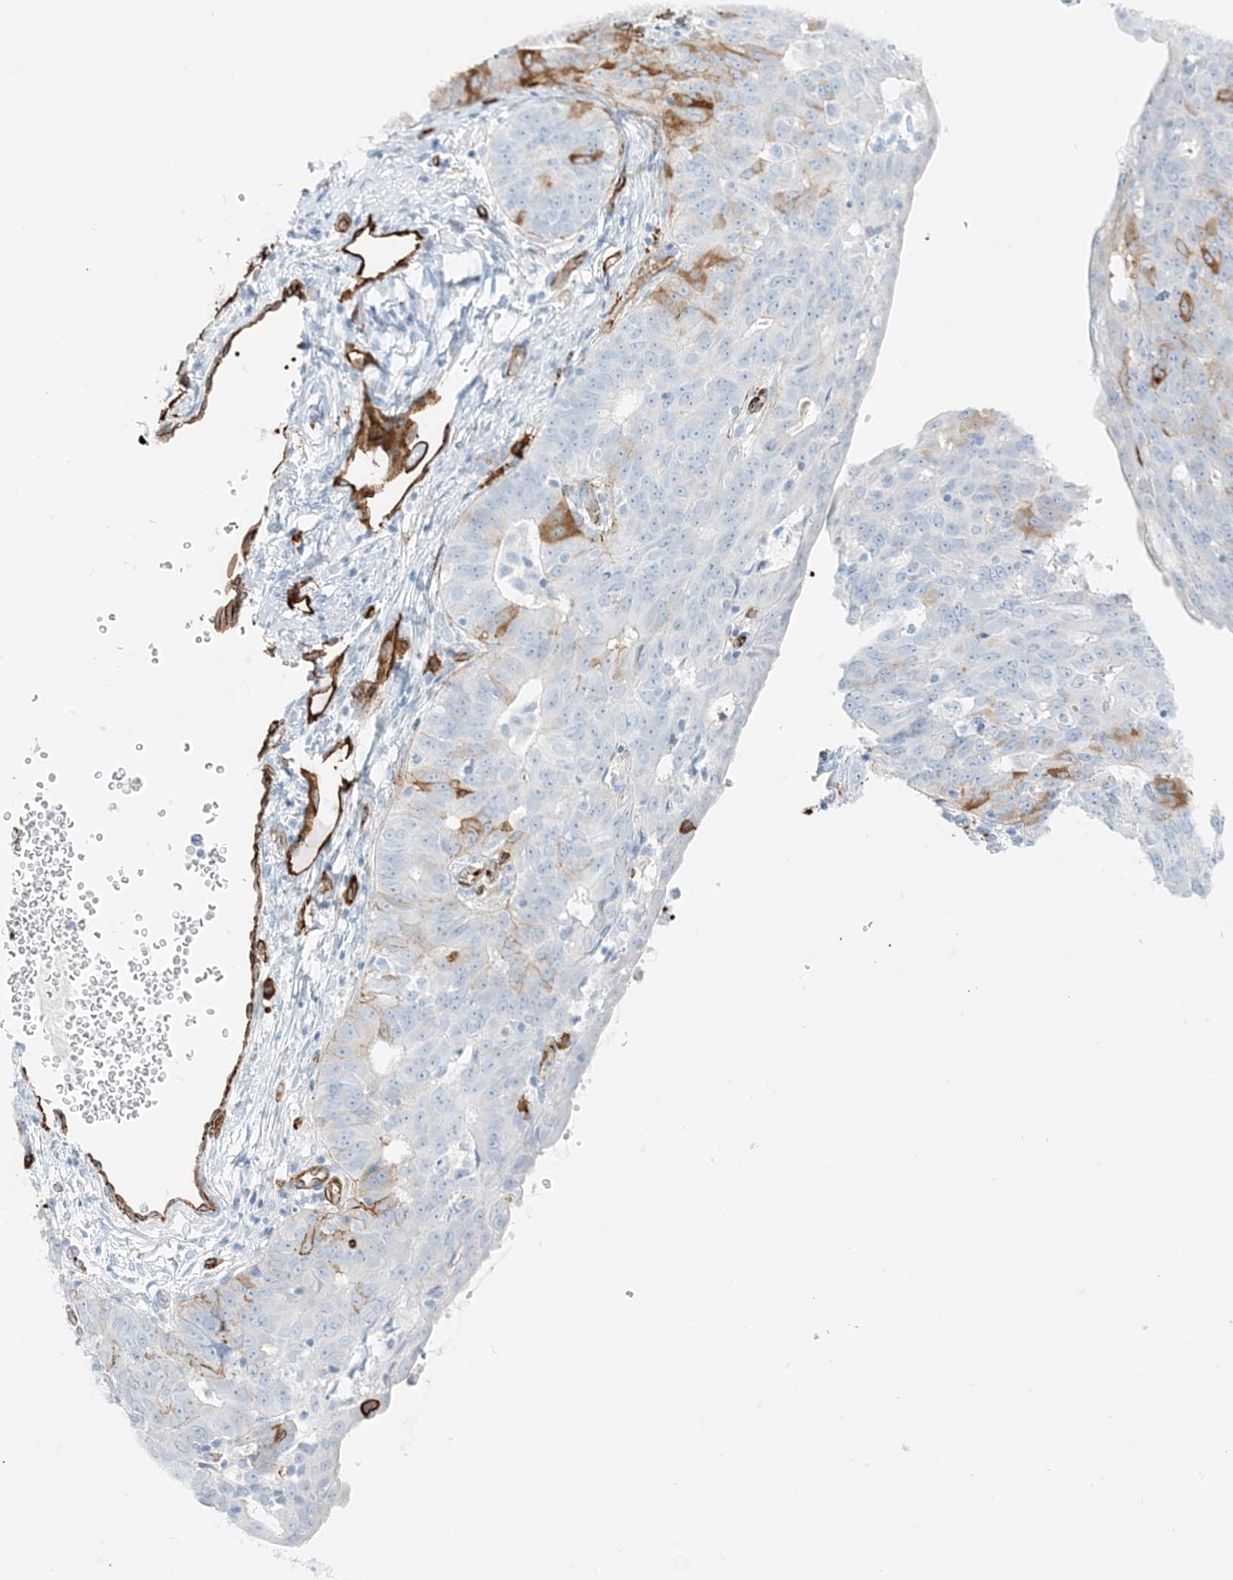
{"staining": {"intensity": "moderate", "quantity": "<25%", "location": "cytoplasmic/membranous"}, "tissue": "endometrial cancer", "cell_type": "Tumor cells", "image_type": "cancer", "snomed": [{"axis": "morphology", "description": "Adenocarcinoma, NOS"}, {"axis": "topography", "description": "Endometrium"}], "caption": "Endometrial cancer stained with a protein marker displays moderate staining in tumor cells.", "gene": "EPS8L3", "patient": {"sex": "female", "age": 32}}